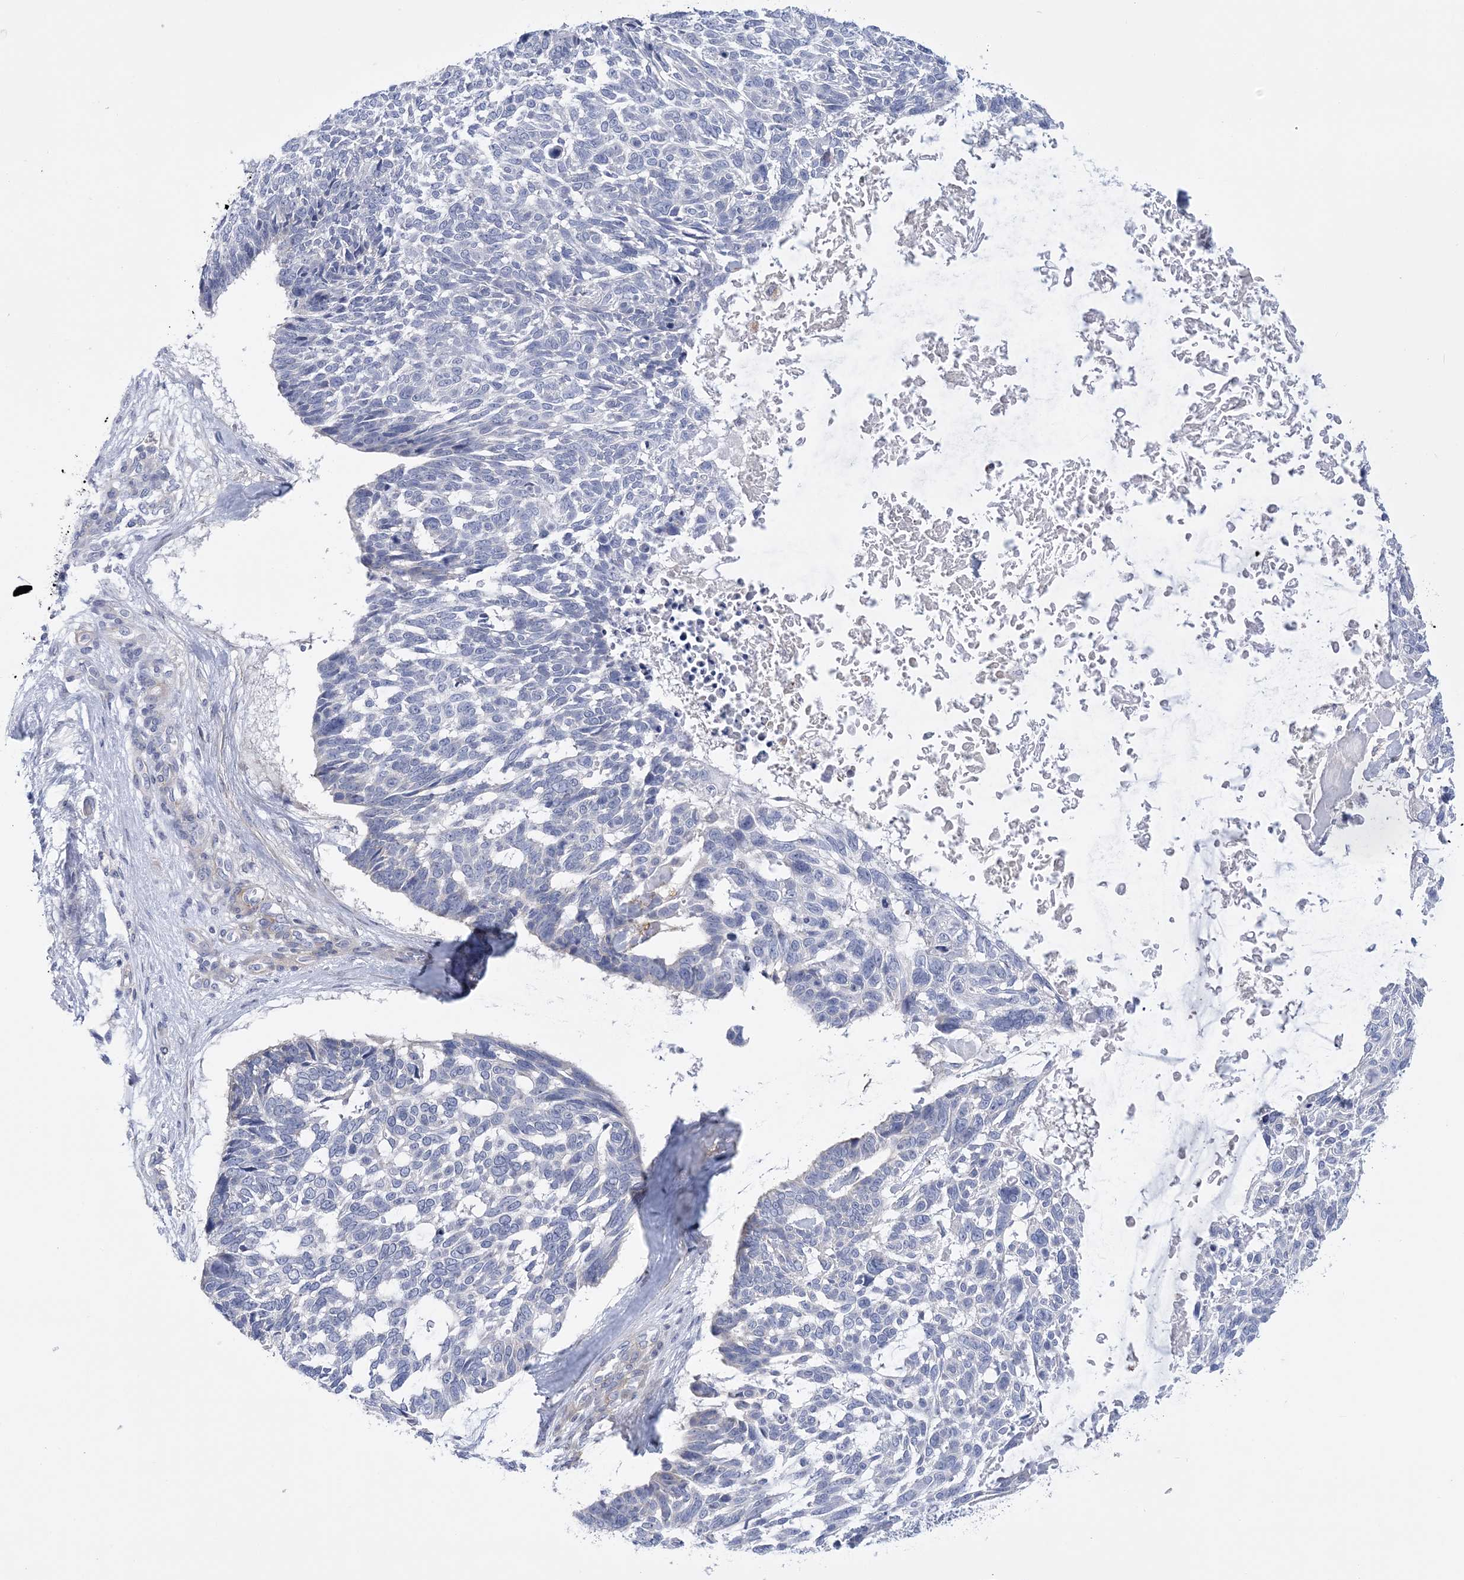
{"staining": {"intensity": "negative", "quantity": "none", "location": "none"}, "tissue": "skin cancer", "cell_type": "Tumor cells", "image_type": "cancer", "snomed": [{"axis": "morphology", "description": "Basal cell carcinoma"}, {"axis": "topography", "description": "Skin"}], "caption": "Skin cancer was stained to show a protein in brown. There is no significant expression in tumor cells. (DAB immunohistochemistry (IHC) with hematoxylin counter stain).", "gene": "ARSJ", "patient": {"sex": "male", "age": 88}}